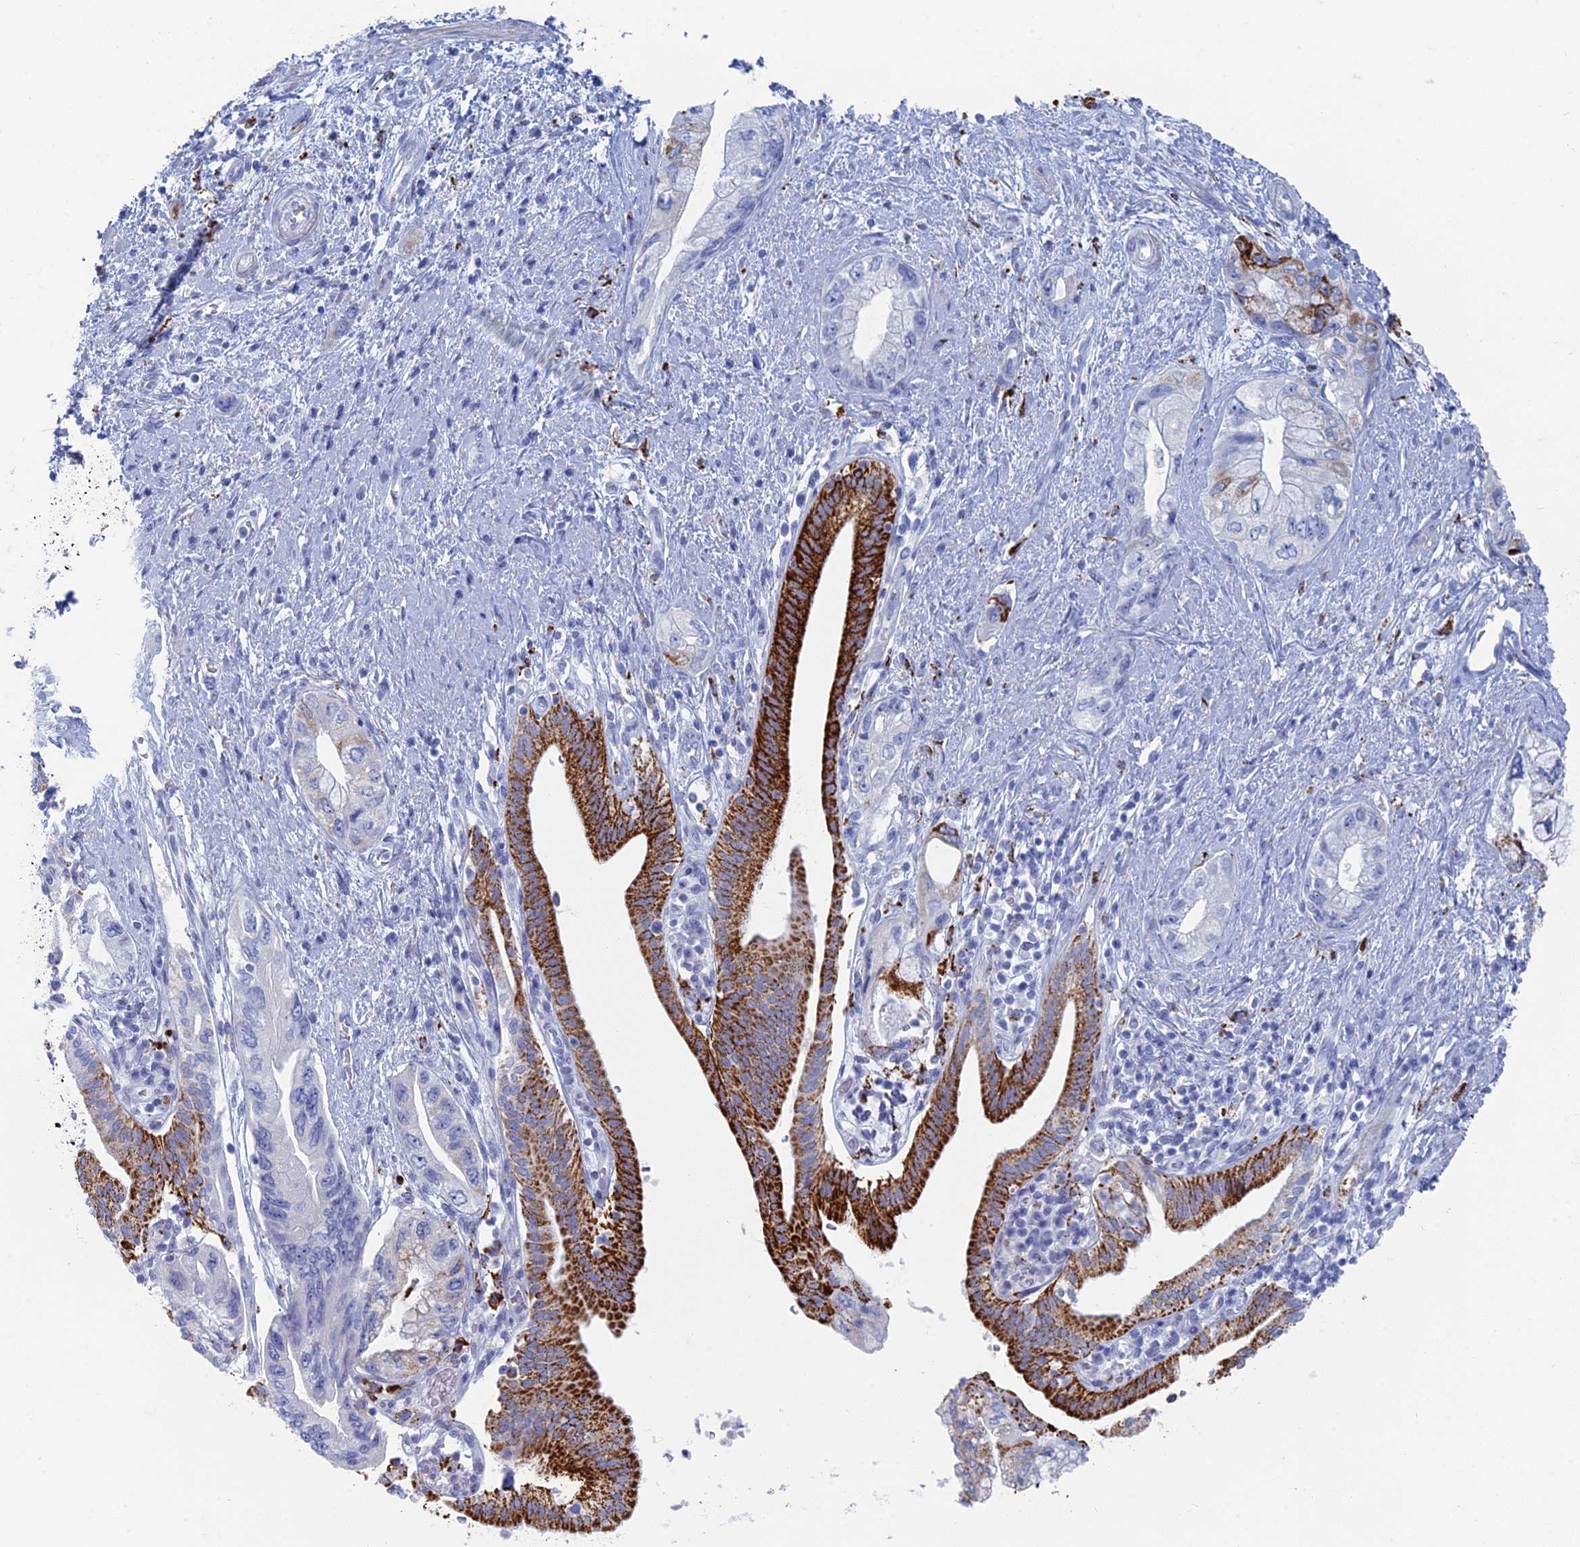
{"staining": {"intensity": "strong", "quantity": "25%-75%", "location": "cytoplasmic/membranous"}, "tissue": "pancreatic cancer", "cell_type": "Tumor cells", "image_type": "cancer", "snomed": [{"axis": "morphology", "description": "Adenocarcinoma, NOS"}, {"axis": "topography", "description": "Pancreas"}], "caption": "DAB immunohistochemical staining of human pancreatic adenocarcinoma exhibits strong cytoplasmic/membranous protein positivity in approximately 25%-75% of tumor cells.", "gene": "ALMS1", "patient": {"sex": "female", "age": 73}}